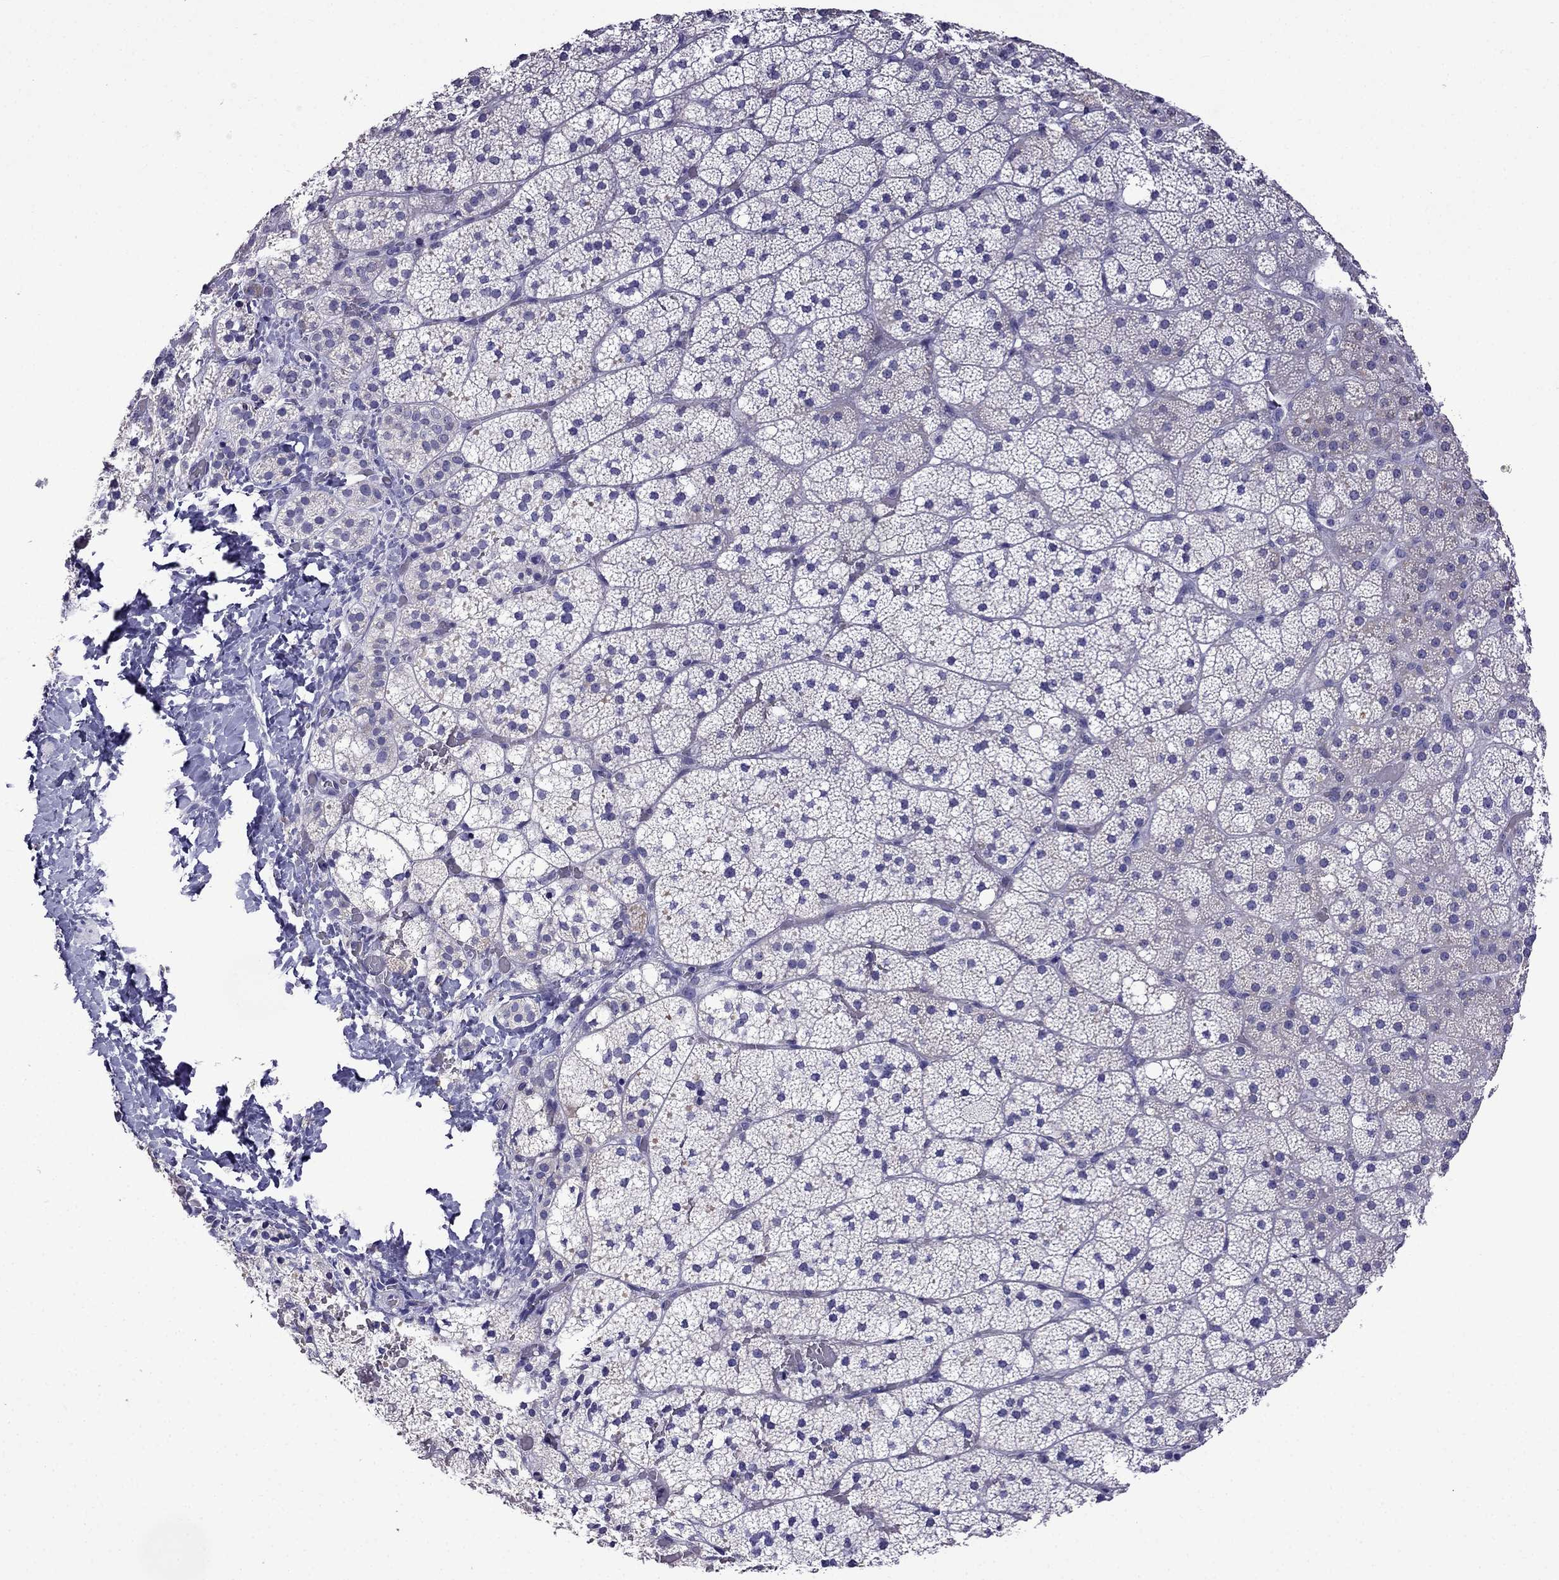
{"staining": {"intensity": "weak", "quantity": "<25%", "location": "cytoplasmic/membranous"}, "tissue": "adrenal gland", "cell_type": "Glandular cells", "image_type": "normal", "snomed": [{"axis": "morphology", "description": "Normal tissue, NOS"}, {"axis": "topography", "description": "Adrenal gland"}], "caption": "Immunohistochemistry photomicrograph of unremarkable adrenal gland: human adrenal gland stained with DAB (3,3'-diaminobenzidine) reveals no significant protein positivity in glandular cells. The staining was performed using DAB to visualize the protein expression in brown, while the nuclei were stained in blue with hematoxylin (Magnification: 20x).", "gene": "TDRD1", "patient": {"sex": "male", "age": 53}}